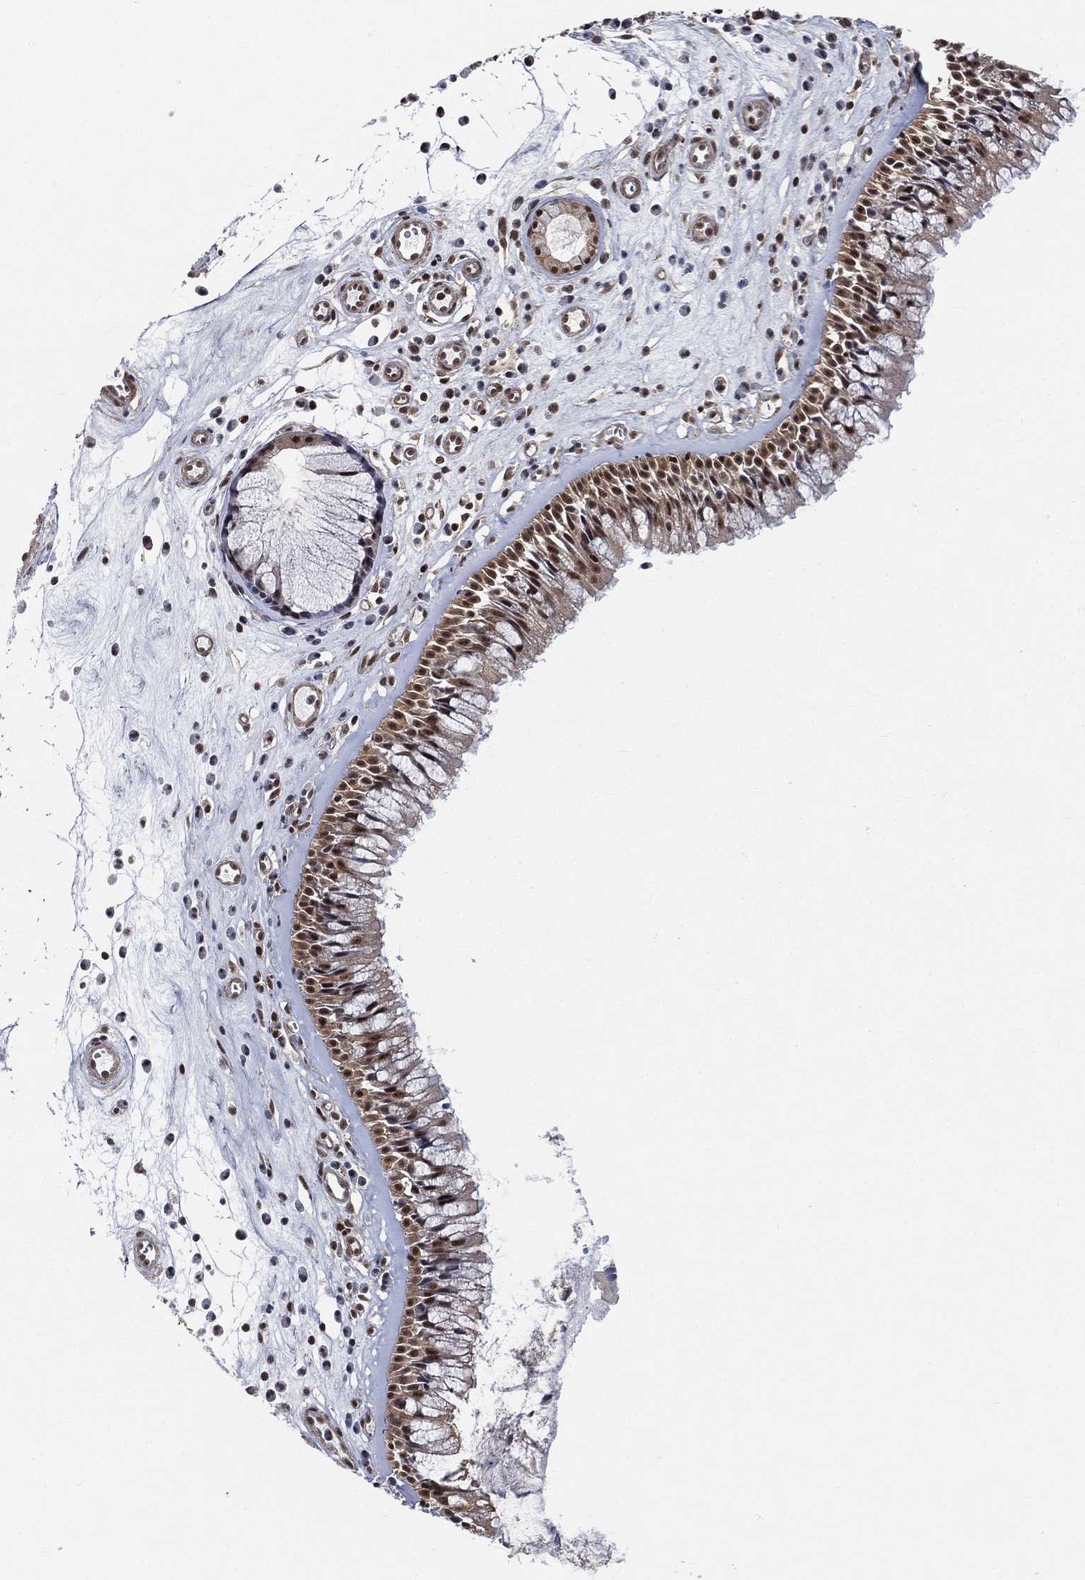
{"staining": {"intensity": "strong", "quantity": ">75%", "location": "nuclear"}, "tissue": "nasopharynx", "cell_type": "Respiratory epithelial cells", "image_type": "normal", "snomed": [{"axis": "morphology", "description": "Normal tissue, NOS"}, {"axis": "topography", "description": "Nasopharynx"}], "caption": "Nasopharynx stained with a brown dye shows strong nuclear positive expression in about >75% of respiratory epithelial cells.", "gene": "RSRC2", "patient": {"sex": "male", "age": 57}}